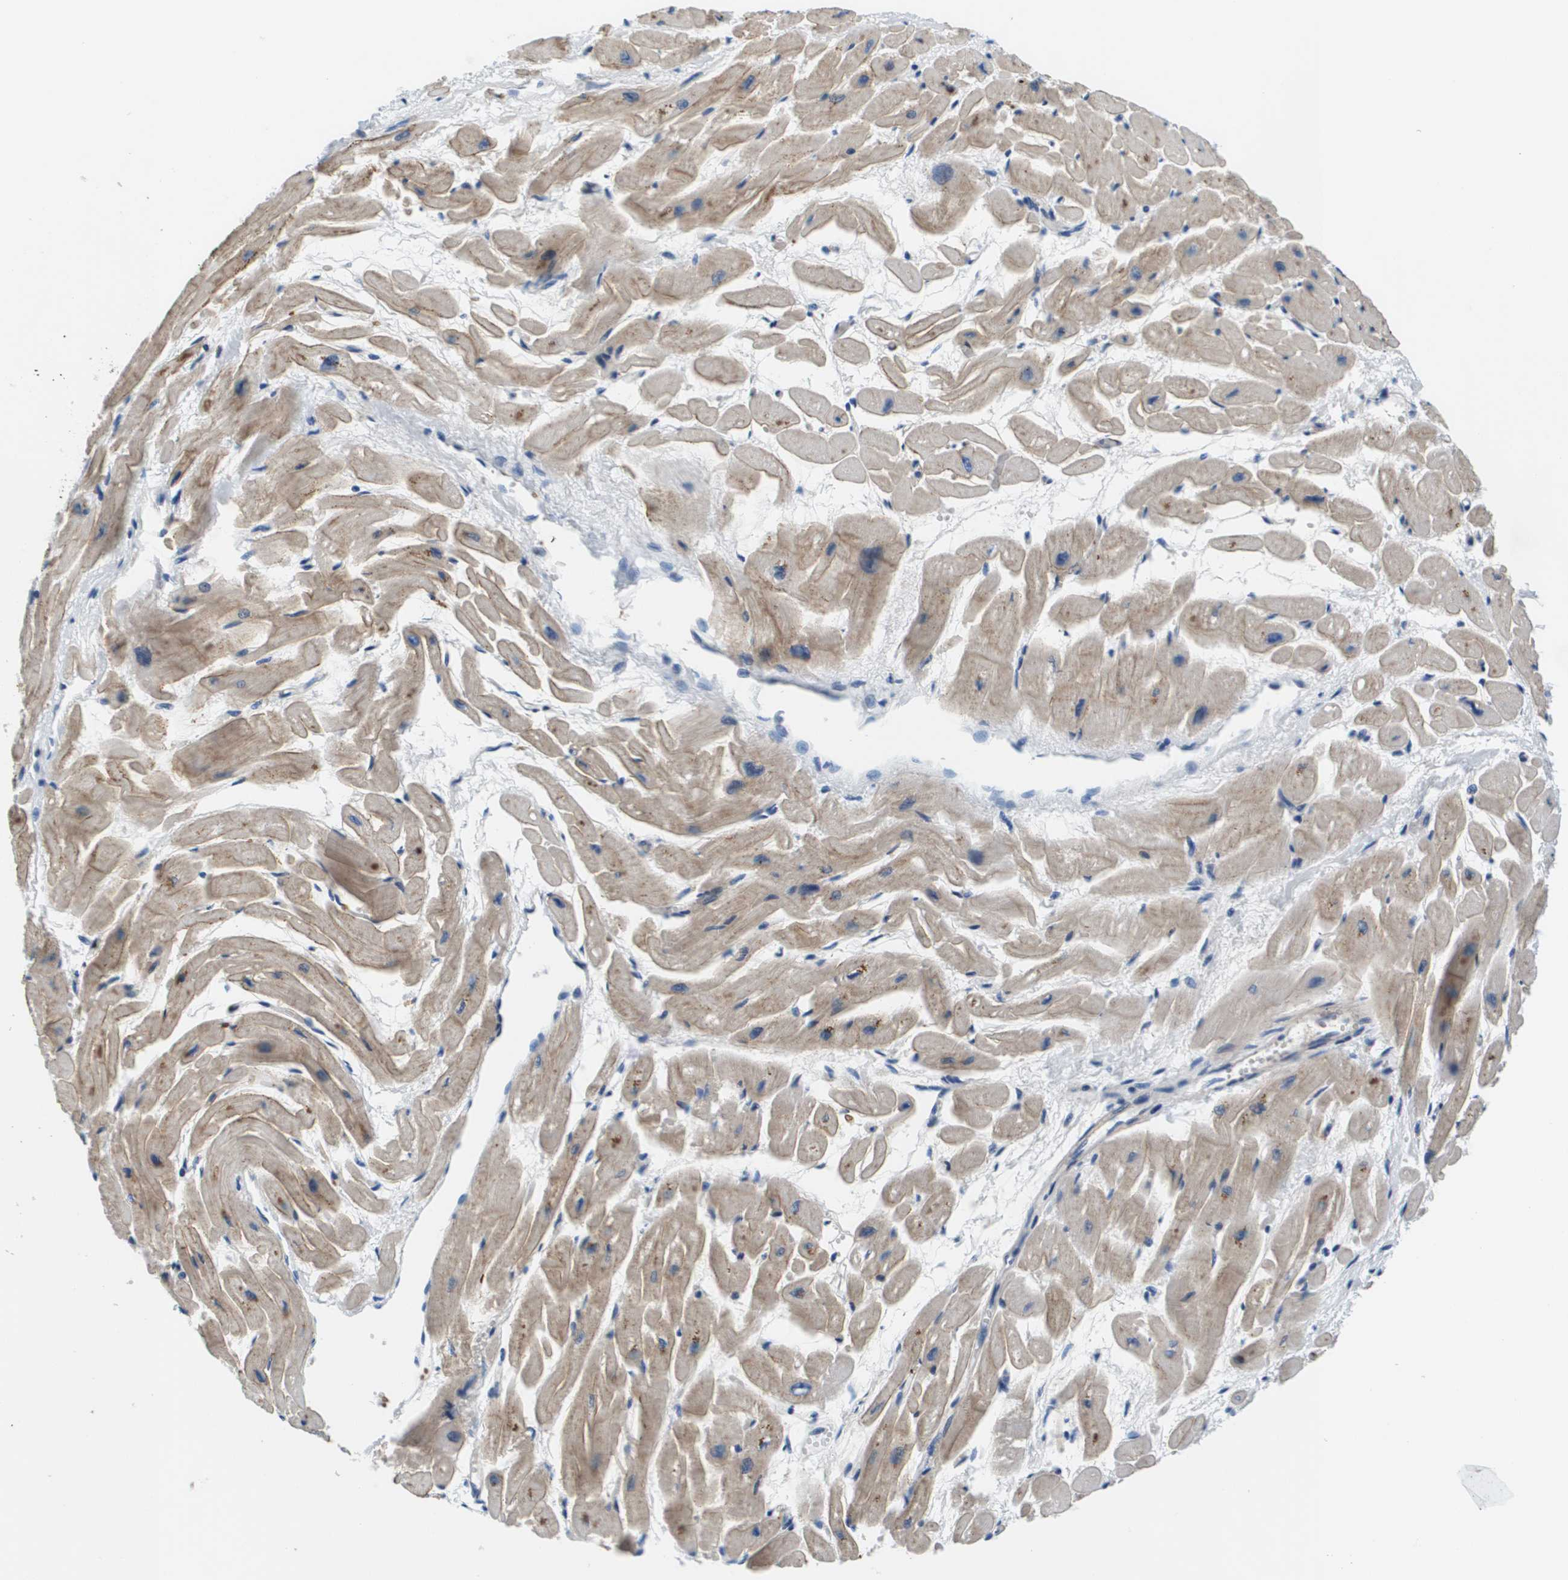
{"staining": {"intensity": "weak", "quantity": ">75%", "location": "cytoplasmic/membranous"}, "tissue": "heart muscle", "cell_type": "Cardiomyocytes", "image_type": "normal", "snomed": [{"axis": "morphology", "description": "Normal tissue, NOS"}, {"axis": "topography", "description": "Heart"}], "caption": "This is an image of immunohistochemistry staining of unremarkable heart muscle, which shows weak staining in the cytoplasmic/membranous of cardiomyocytes.", "gene": "KCNQ5", "patient": {"sex": "male", "age": 45}}